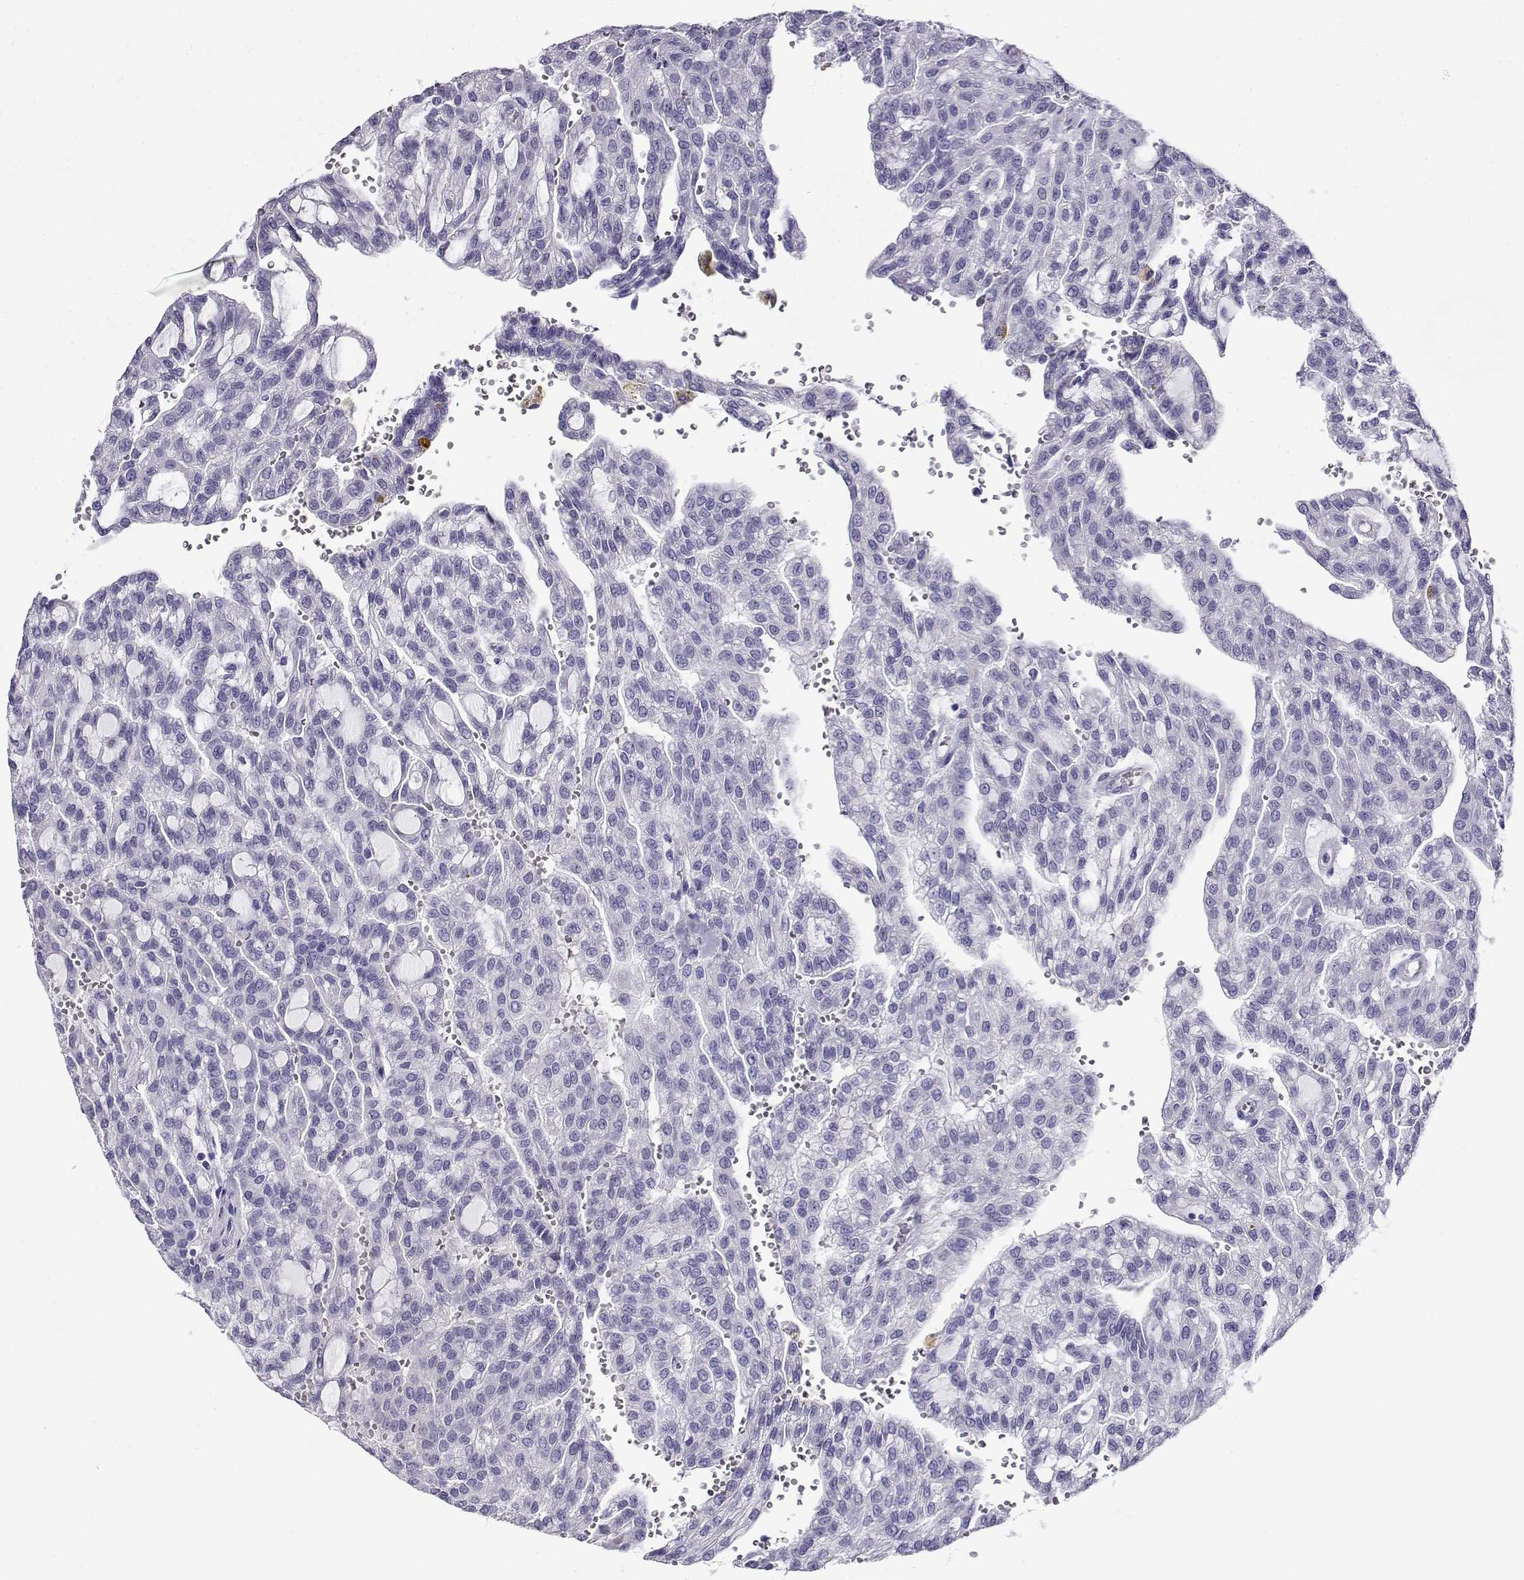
{"staining": {"intensity": "negative", "quantity": "none", "location": "none"}, "tissue": "renal cancer", "cell_type": "Tumor cells", "image_type": "cancer", "snomed": [{"axis": "morphology", "description": "Adenocarcinoma, NOS"}, {"axis": "topography", "description": "Kidney"}], "caption": "Renal cancer stained for a protein using immunohistochemistry (IHC) exhibits no positivity tumor cells.", "gene": "CABS1", "patient": {"sex": "male", "age": 63}}